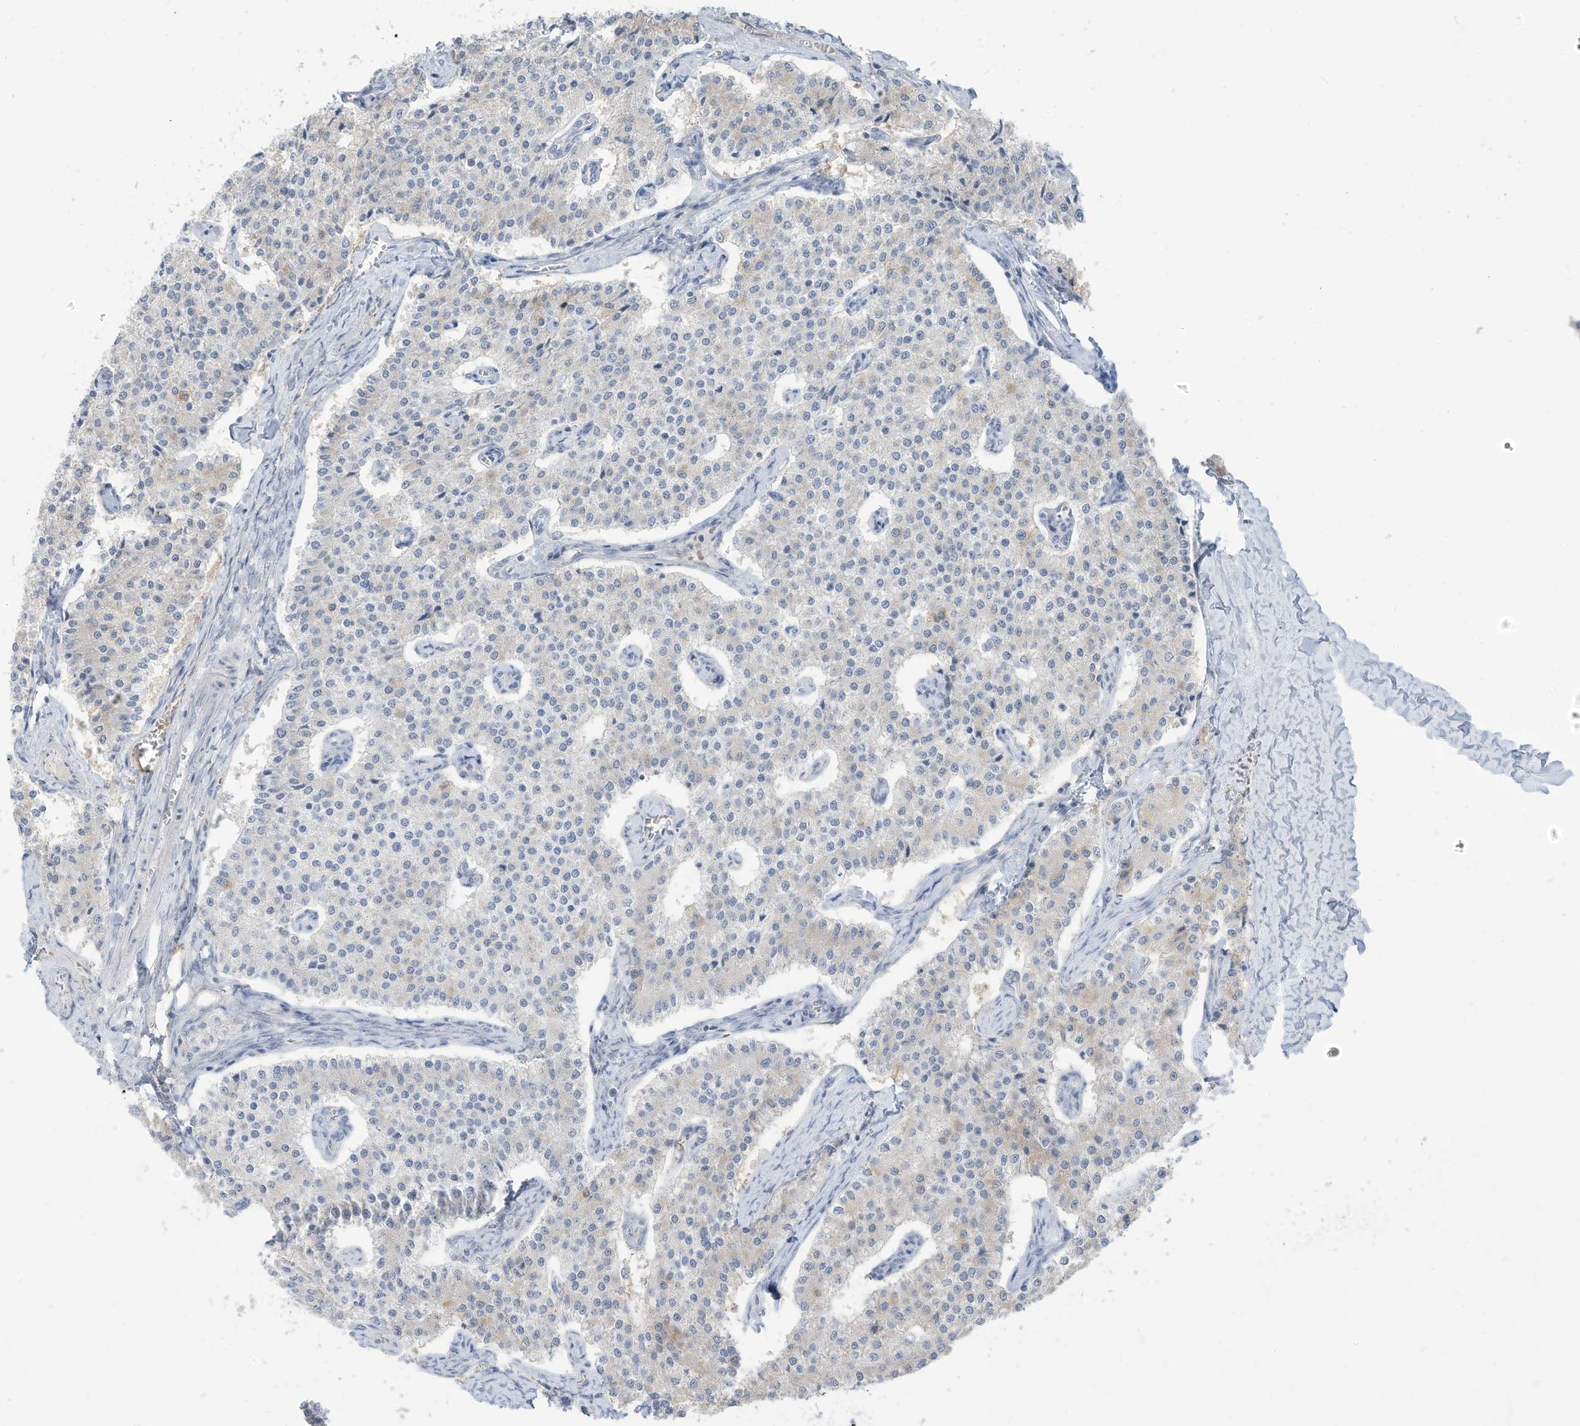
{"staining": {"intensity": "weak", "quantity": "<25%", "location": "cytoplasmic/membranous"}, "tissue": "carcinoid", "cell_type": "Tumor cells", "image_type": "cancer", "snomed": [{"axis": "morphology", "description": "Carcinoid, malignant, NOS"}, {"axis": "topography", "description": "Colon"}], "caption": "Immunohistochemistry image of neoplastic tissue: human carcinoid stained with DAB (3,3'-diaminobenzidine) demonstrates no significant protein staining in tumor cells.", "gene": "OGT", "patient": {"sex": "female", "age": 52}}